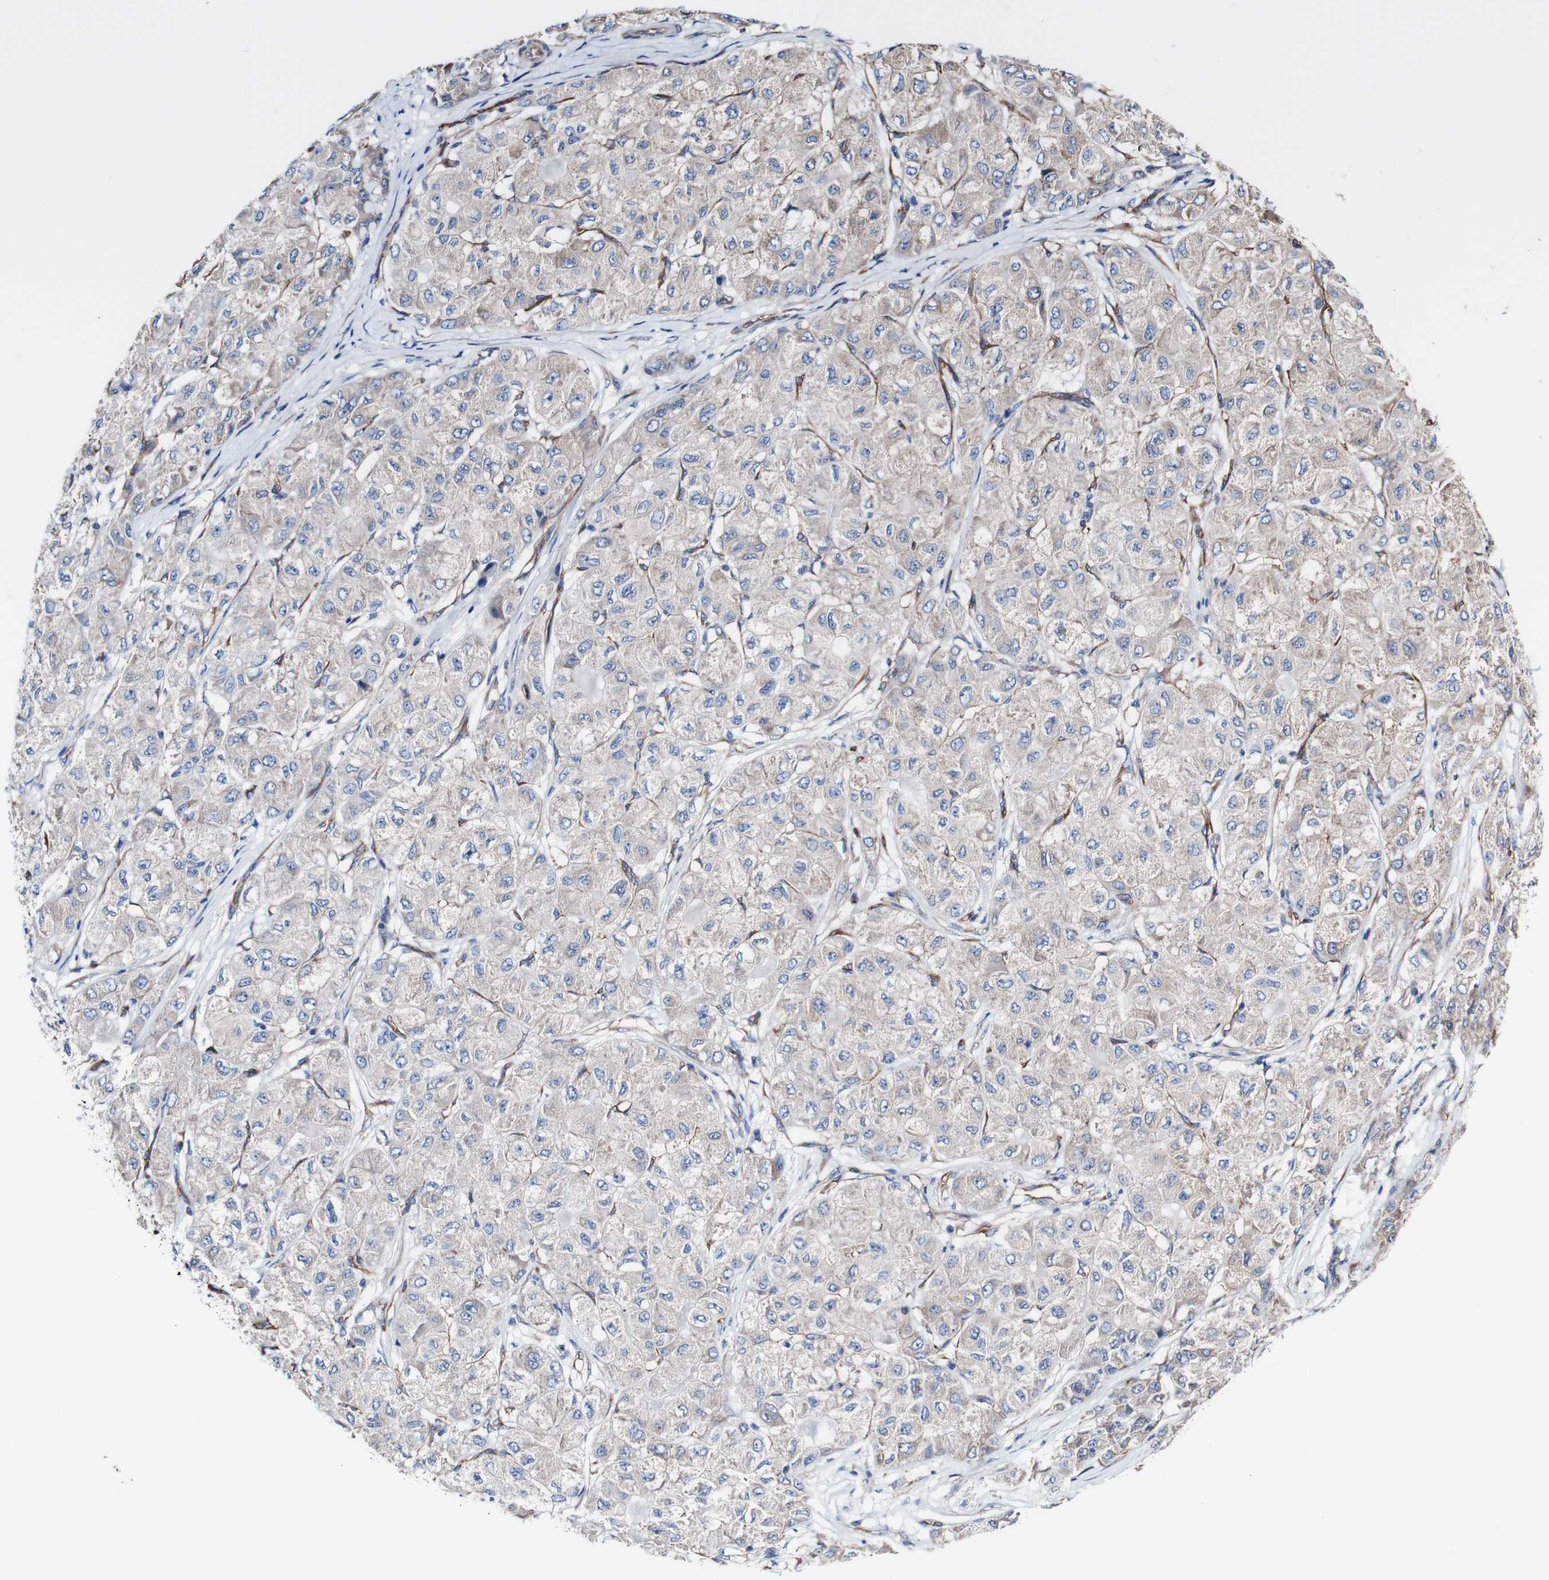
{"staining": {"intensity": "weak", "quantity": ">75%", "location": "cytoplasmic/membranous"}, "tissue": "liver cancer", "cell_type": "Tumor cells", "image_type": "cancer", "snomed": [{"axis": "morphology", "description": "Carcinoma, Hepatocellular, NOS"}, {"axis": "topography", "description": "Liver"}], "caption": "This micrograph displays IHC staining of human liver cancer (hepatocellular carcinoma), with low weak cytoplasmic/membranous staining in approximately >75% of tumor cells.", "gene": "LRIG3", "patient": {"sex": "male", "age": 80}}